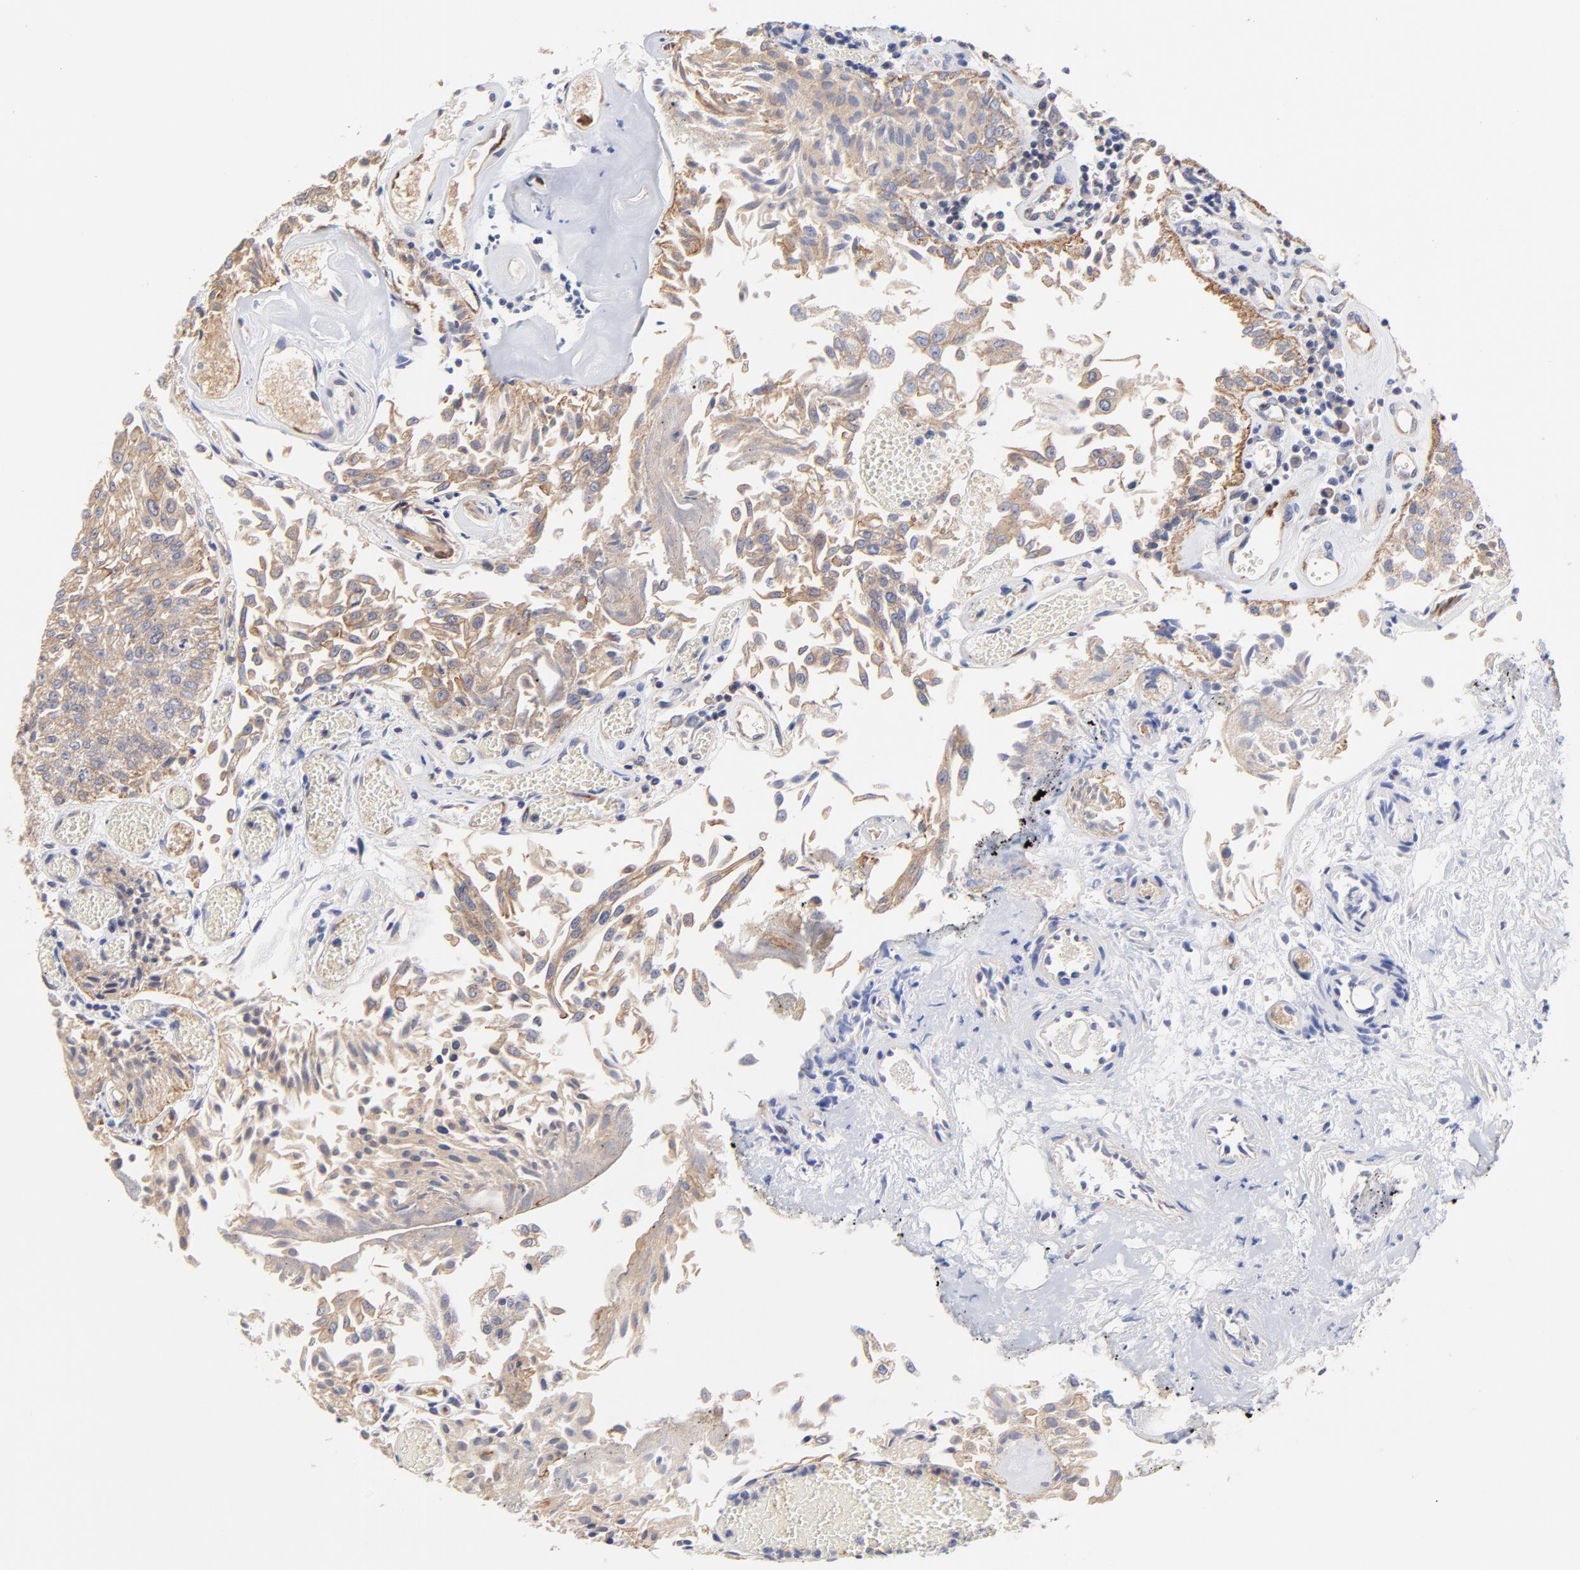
{"staining": {"intensity": "weak", "quantity": ">75%", "location": "cytoplasmic/membranous"}, "tissue": "urothelial cancer", "cell_type": "Tumor cells", "image_type": "cancer", "snomed": [{"axis": "morphology", "description": "Urothelial carcinoma, Low grade"}, {"axis": "topography", "description": "Urinary bladder"}], "caption": "This image shows immunohistochemistry staining of human urothelial cancer, with low weak cytoplasmic/membranous expression in about >75% of tumor cells.", "gene": "PCMT1", "patient": {"sex": "male", "age": 86}}